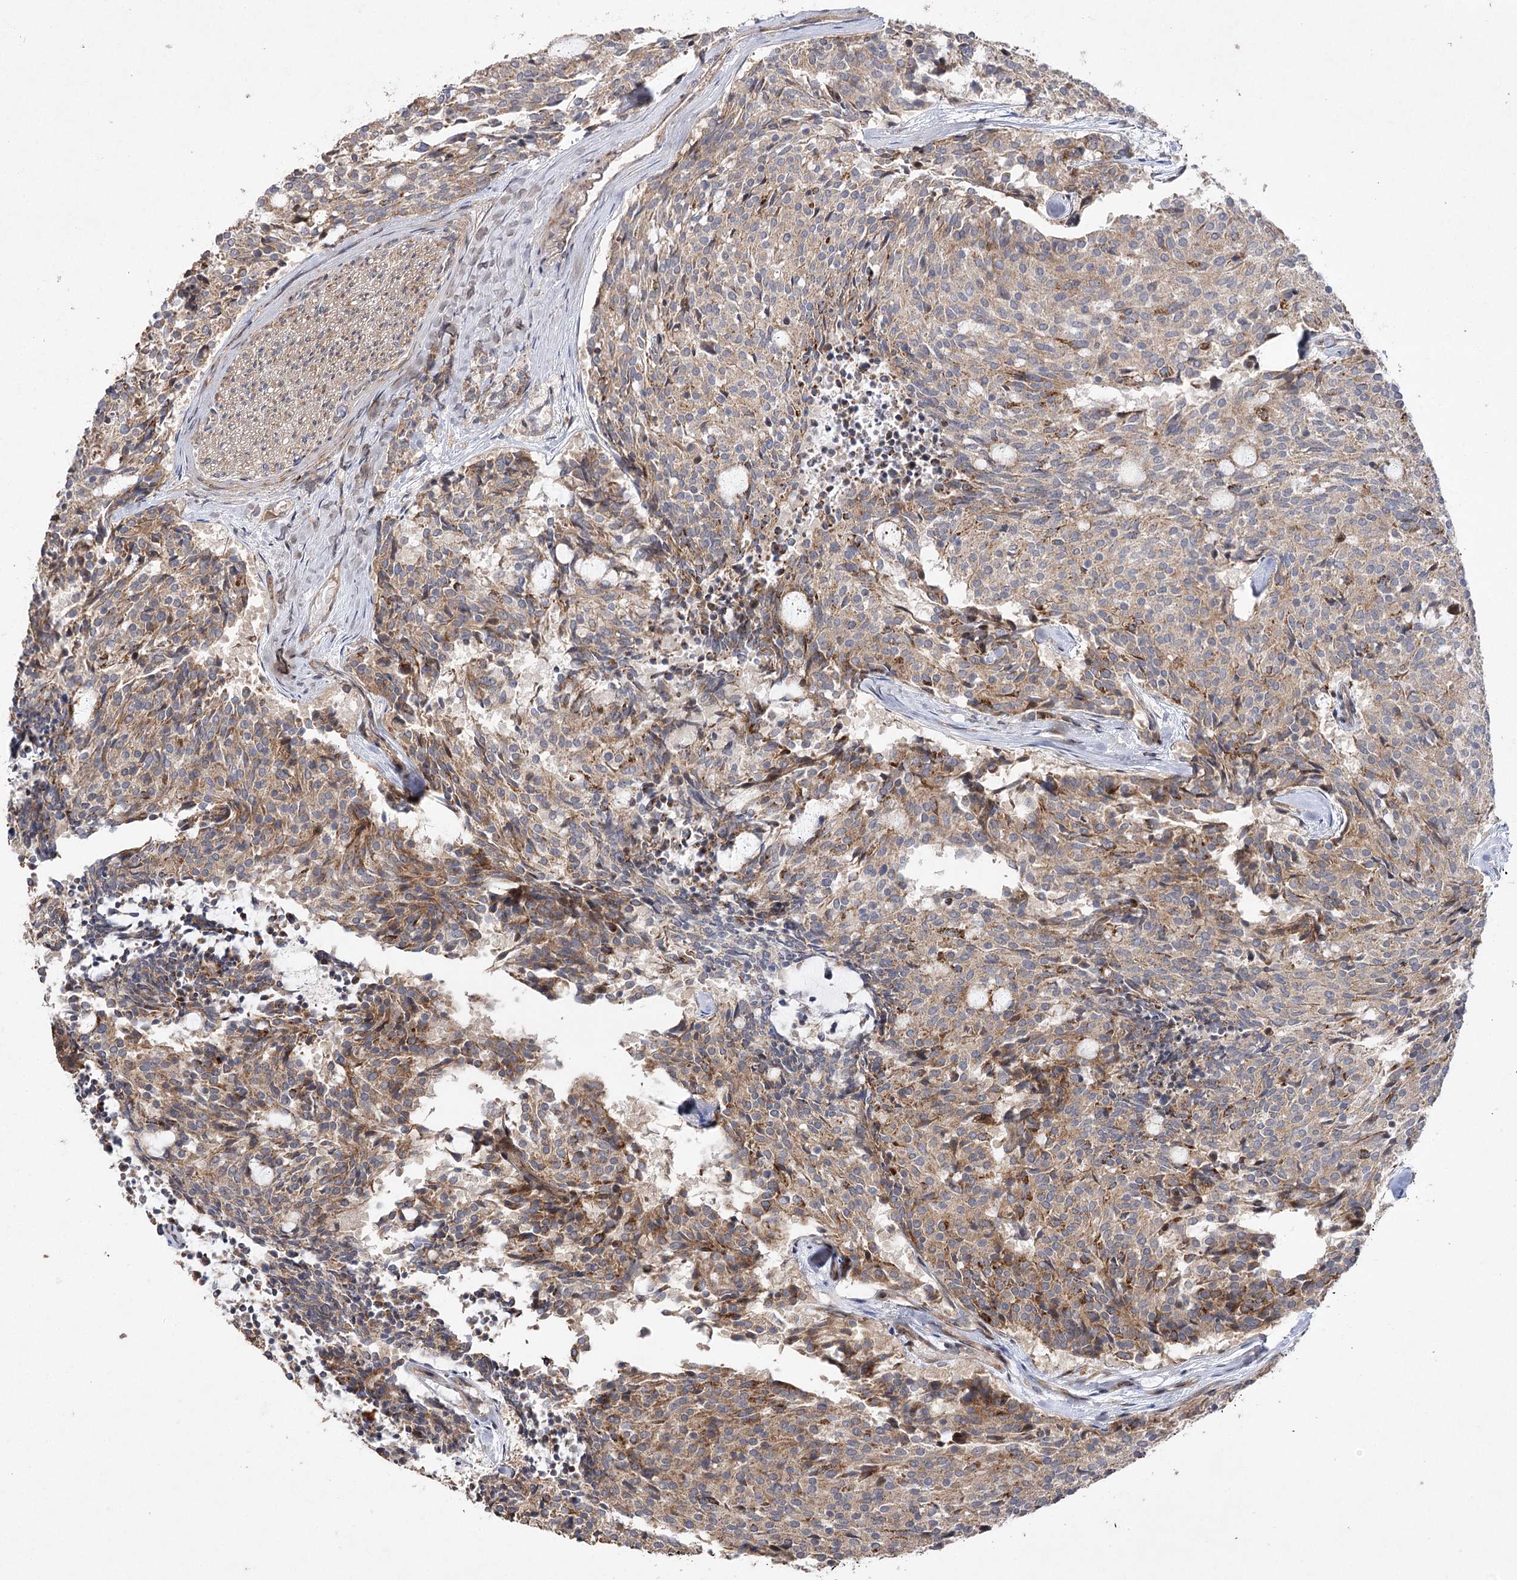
{"staining": {"intensity": "weak", "quantity": ">75%", "location": "cytoplasmic/membranous"}, "tissue": "carcinoid", "cell_type": "Tumor cells", "image_type": "cancer", "snomed": [{"axis": "morphology", "description": "Carcinoid, malignant, NOS"}, {"axis": "topography", "description": "Pancreas"}], "caption": "Immunohistochemistry histopathology image of human carcinoid (malignant) stained for a protein (brown), which displays low levels of weak cytoplasmic/membranous positivity in about >75% of tumor cells.", "gene": "OBSL1", "patient": {"sex": "female", "age": 54}}